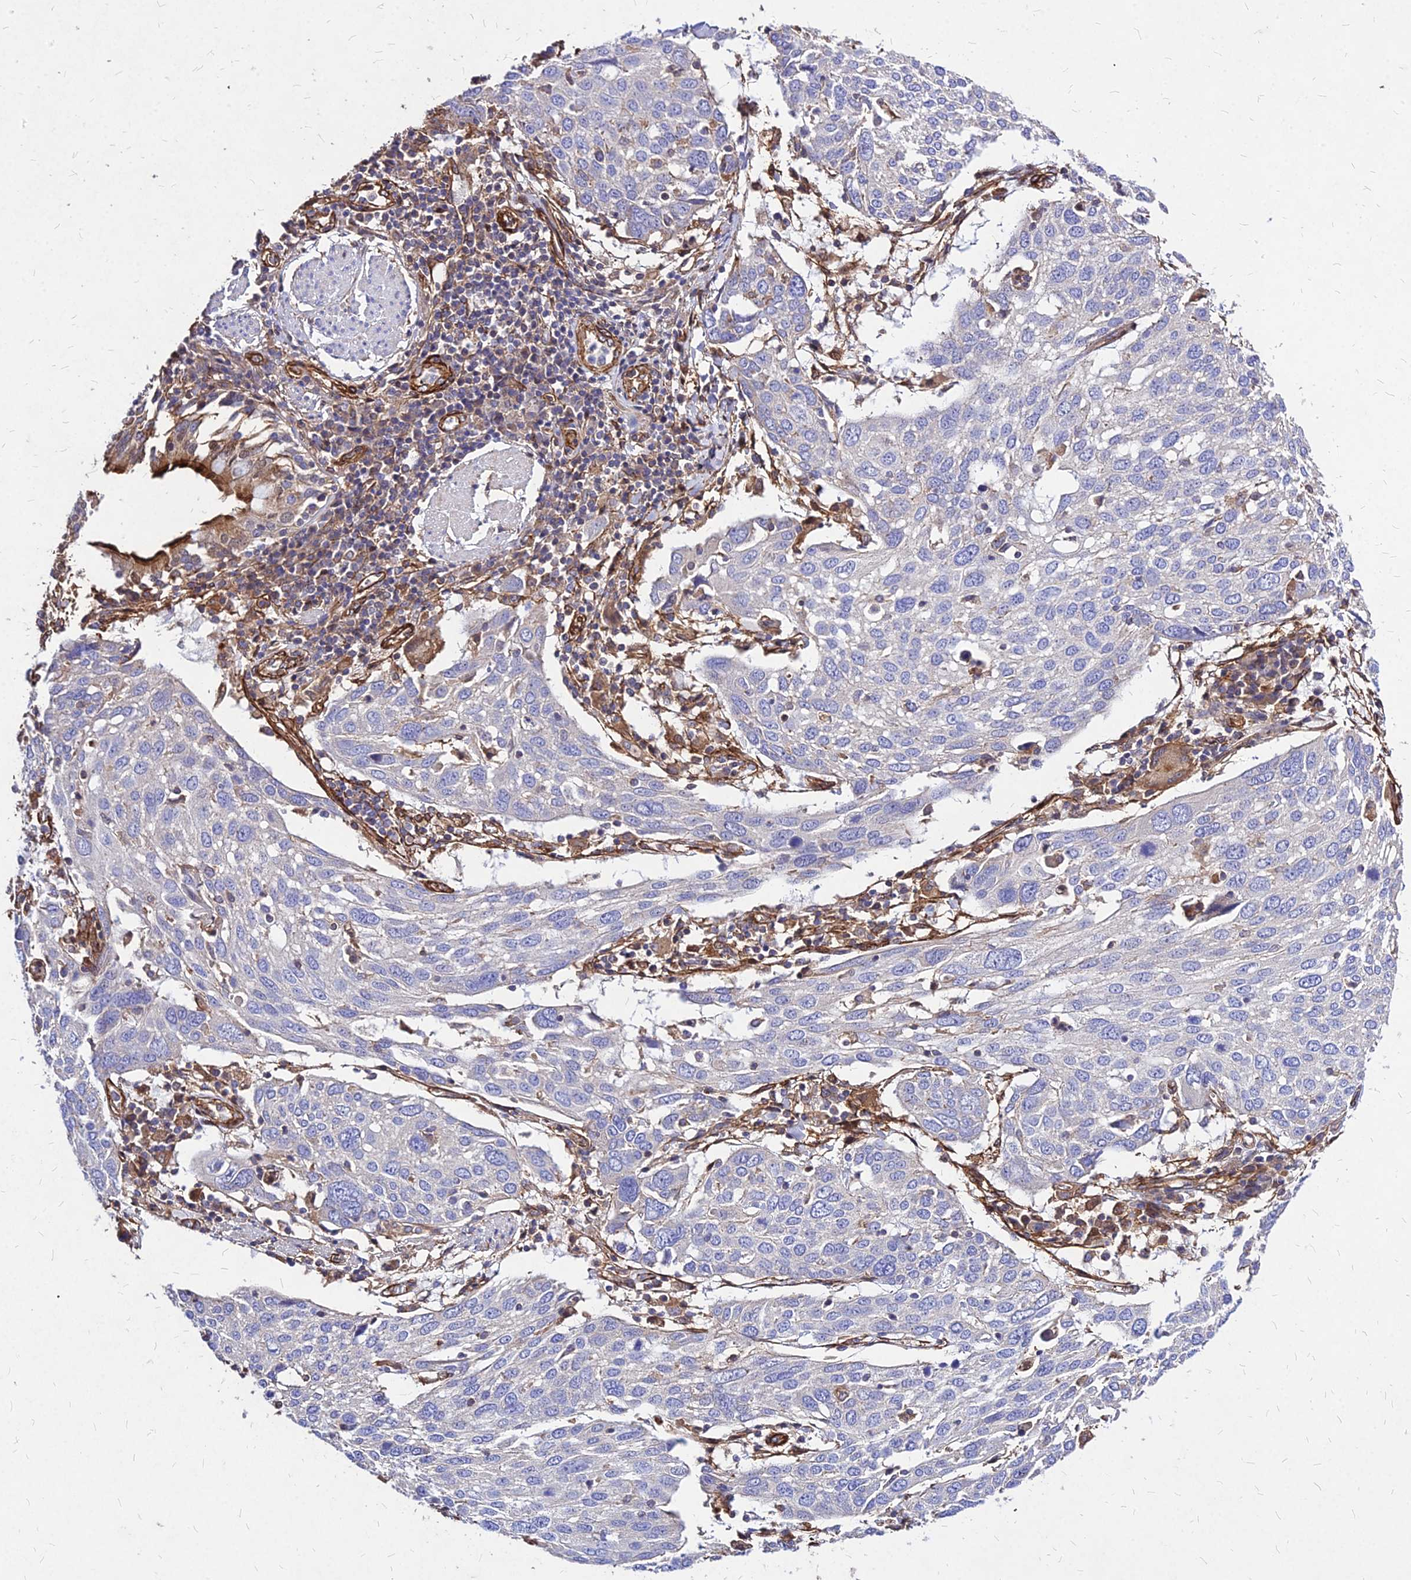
{"staining": {"intensity": "negative", "quantity": "none", "location": "none"}, "tissue": "lung cancer", "cell_type": "Tumor cells", "image_type": "cancer", "snomed": [{"axis": "morphology", "description": "Squamous cell carcinoma, NOS"}, {"axis": "topography", "description": "Lung"}], "caption": "Human lung squamous cell carcinoma stained for a protein using immunohistochemistry (IHC) reveals no positivity in tumor cells.", "gene": "EFCC1", "patient": {"sex": "male", "age": 65}}